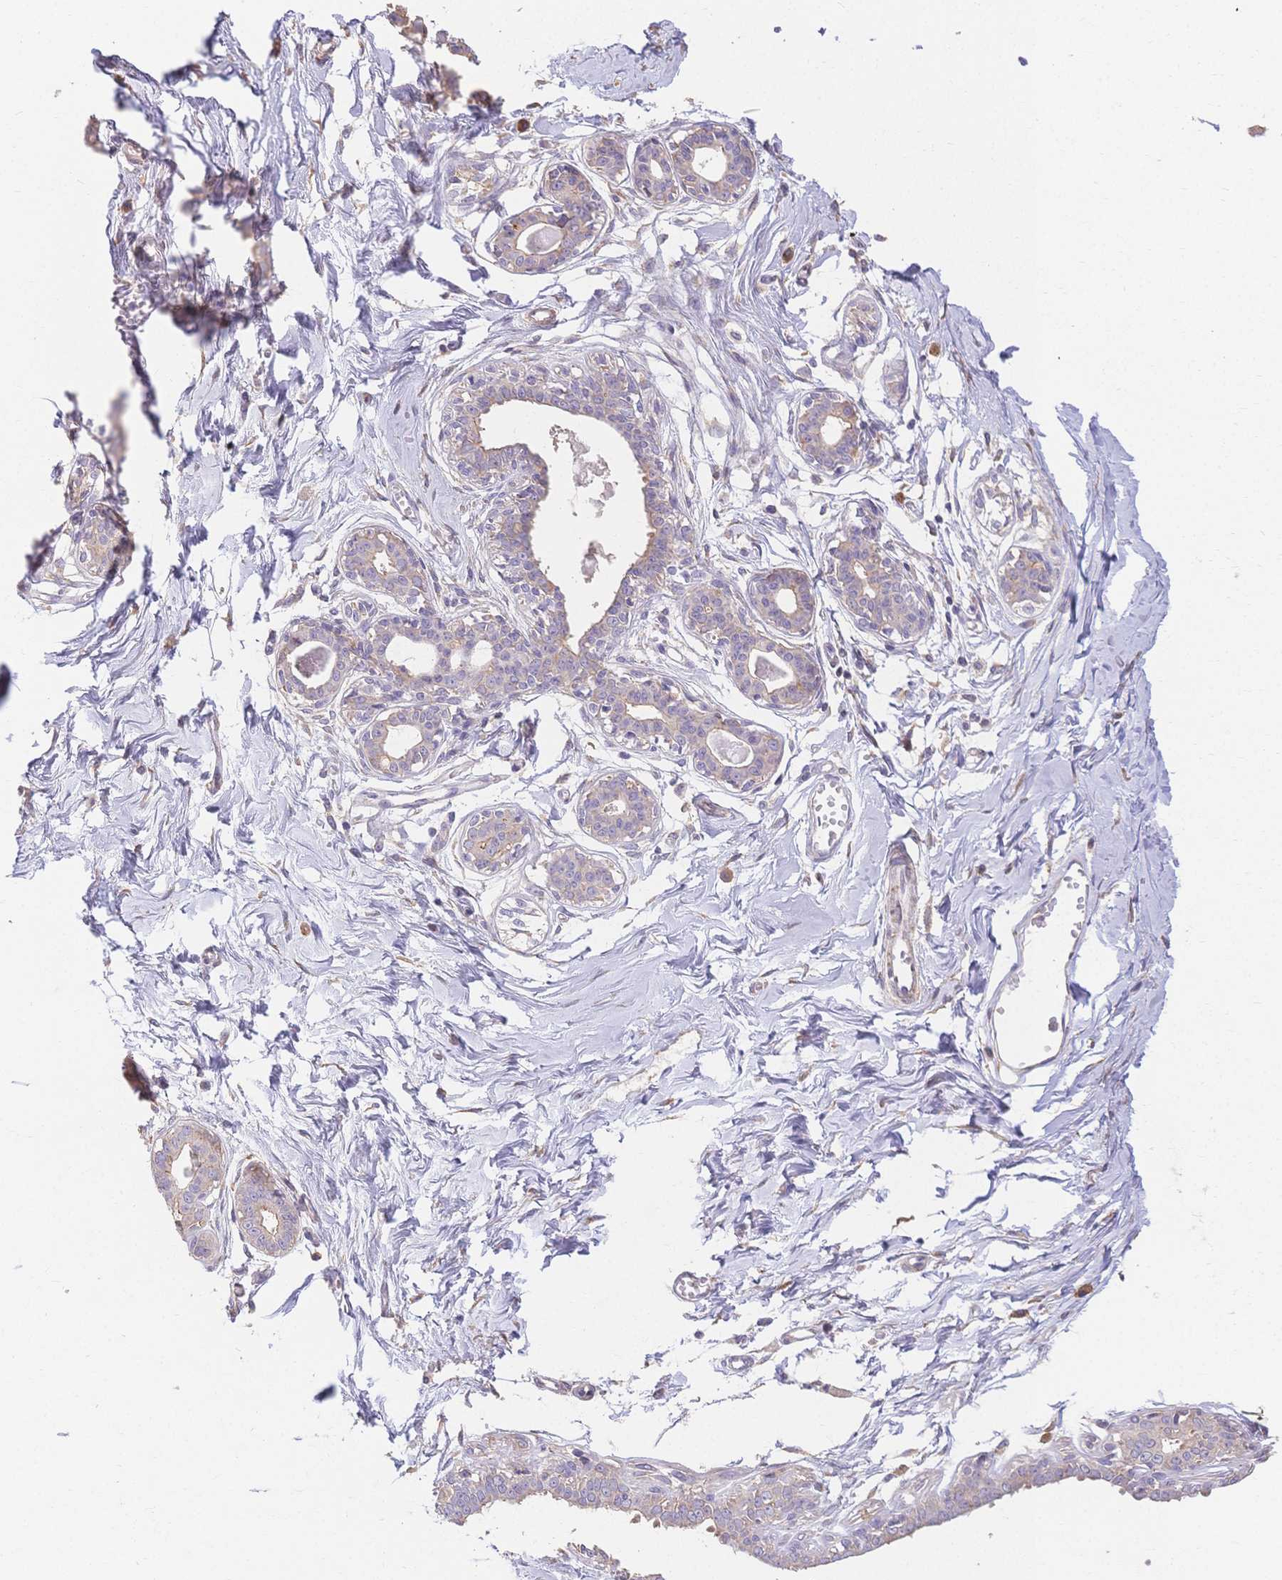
{"staining": {"intensity": "negative", "quantity": "none", "location": "none"}, "tissue": "breast", "cell_type": "Adipocytes", "image_type": "normal", "snomed": [{"axis": "morphology", "description": "Normal tissue, NOS"}, {"axis": "topography", "description": "Breast"}], "caption": "IHC of normal human breast shows no positivity in adipocytes. Nuclei are stained in blue.", "gene": "HS3ST5", "patient": {"sex": "female", "age": 45}}